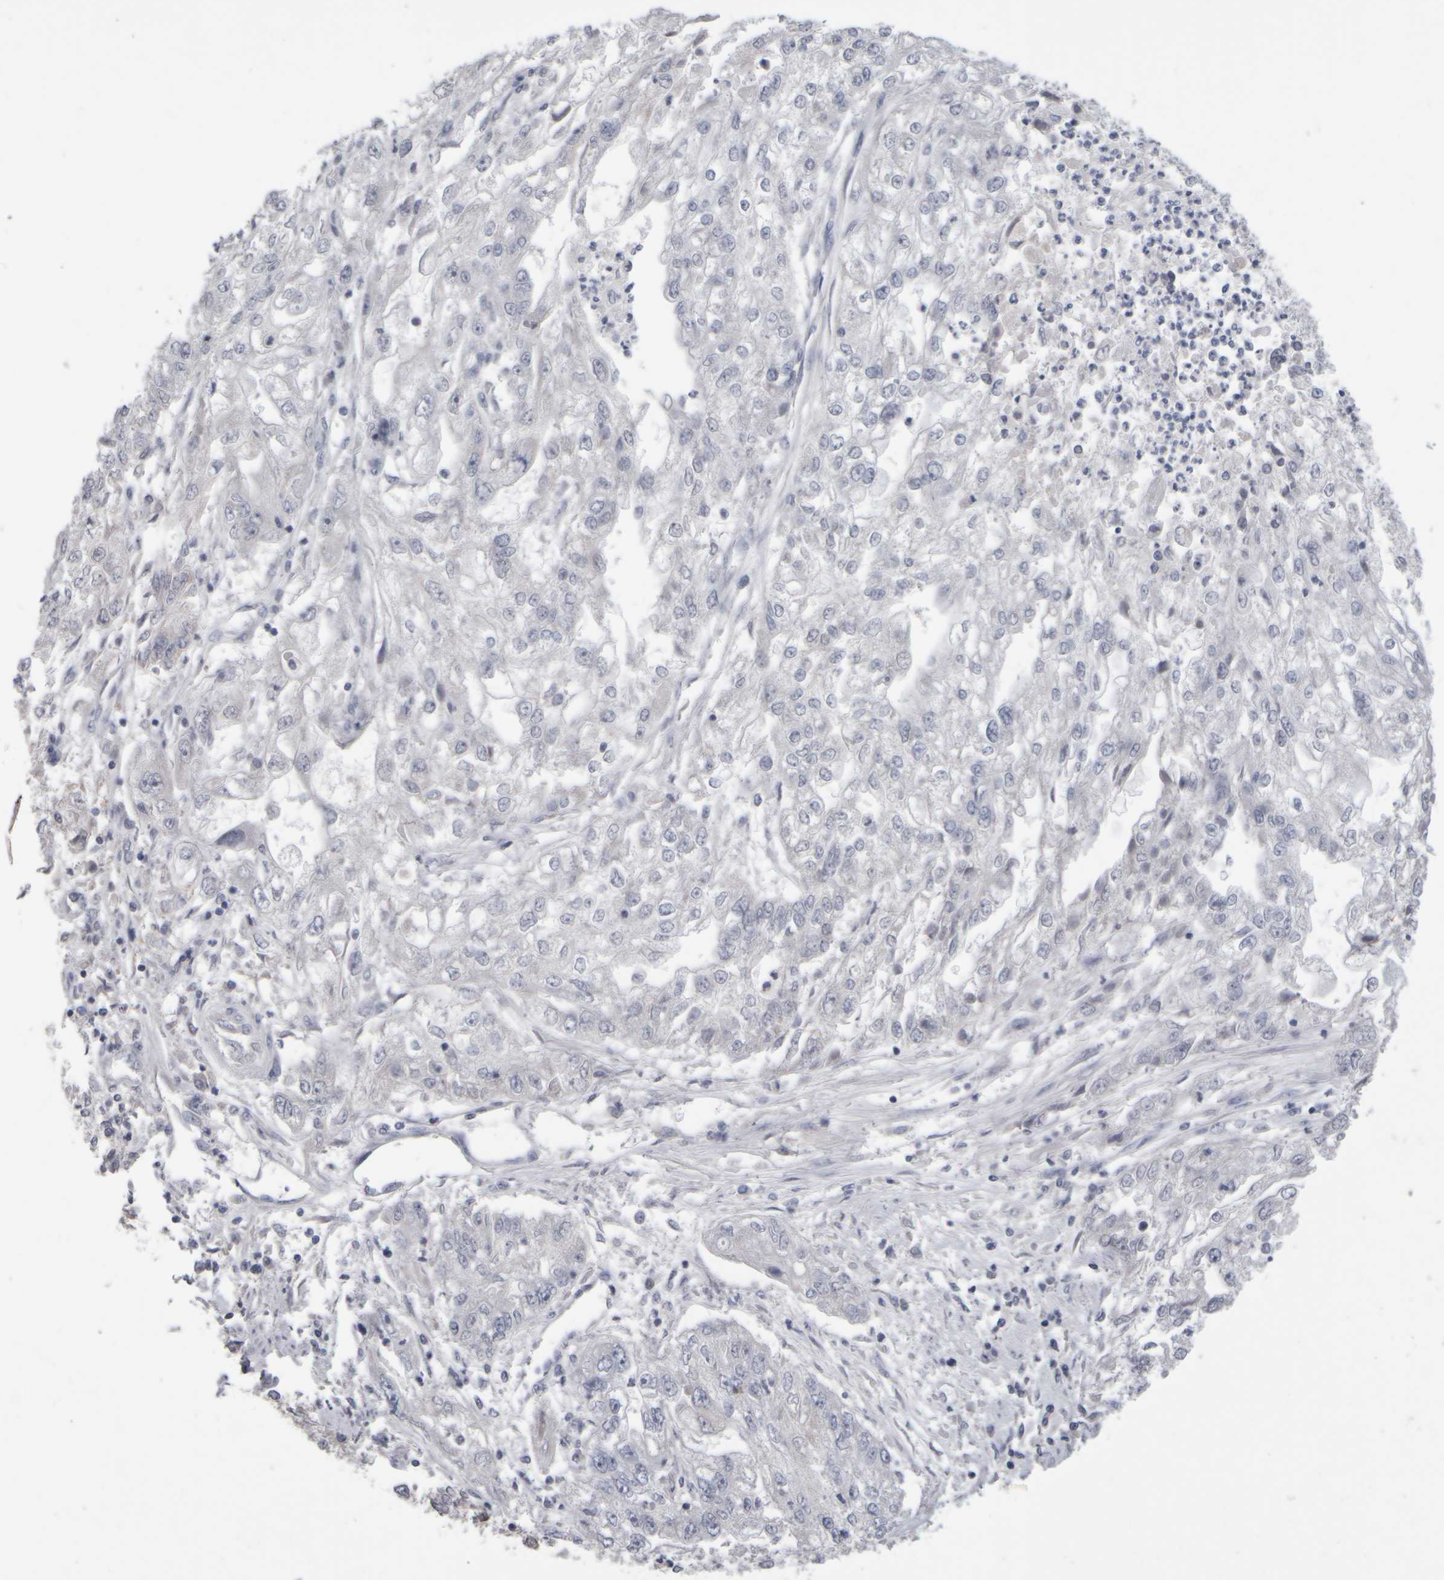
{"staining": {"intensity": "negative", "quantity": "none", "location": "none"}, "tissue": "endometrial cancer", "cell_type": "Tumor cells", "image_type": "cancer", "snomed": [{"axis": "morphology", "description": "Adenocarcinoma, NOS"}, {"axis": "topography", "description": "Endometrium"}], "caption": "Tumor cells show no significant staining in endometrial adenocarcinoma. The staining is performed using DAB brown chromogen with nuclei counter-stained in using hematoxylin.", "gene": "EPHX2", "patient": {"sex": "female", "age": 49}}